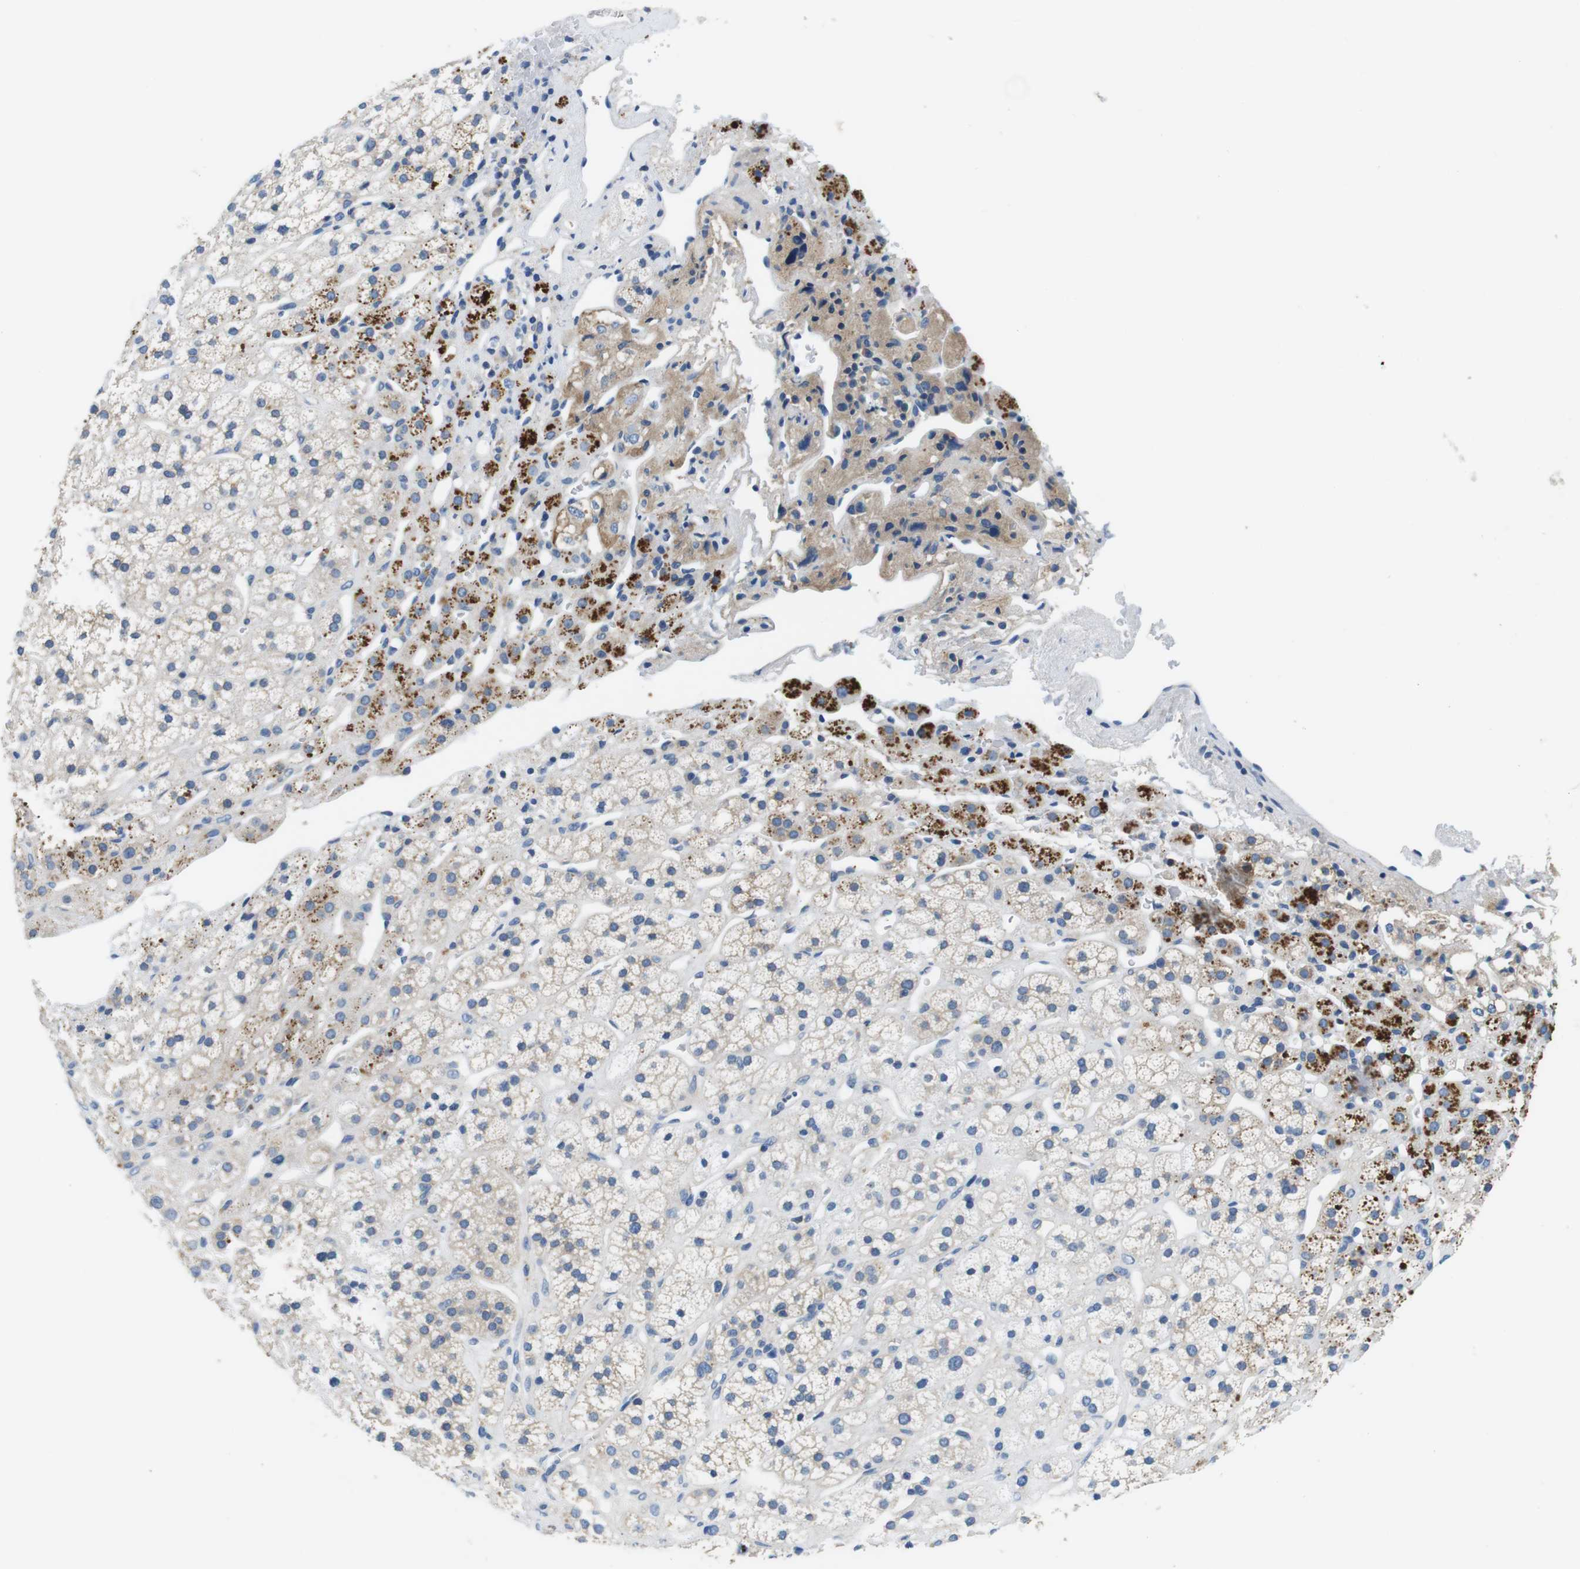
{"staining": {"intensity": "strong", "quantity": "<25%", "location": "cytoplasmic/membranous"}, "tissue": "adrenal gland", "cell_type": "Glandular cells", "image_type": "normal", "snomed": [{"axis": "morphology", "description": "Normal tissue, NOS"}, {"axis": "topography", "description": "Adrenal gland"}], "caption": "Immunohistochemistry (IHC) of normal adrenal gland demonstrates medium levels of strong cytoplasmic/membranous positivity in approximately <25% of glandular cells.", "gene": "DENND4C", "patient": {"sex": "male", "age": 56}}